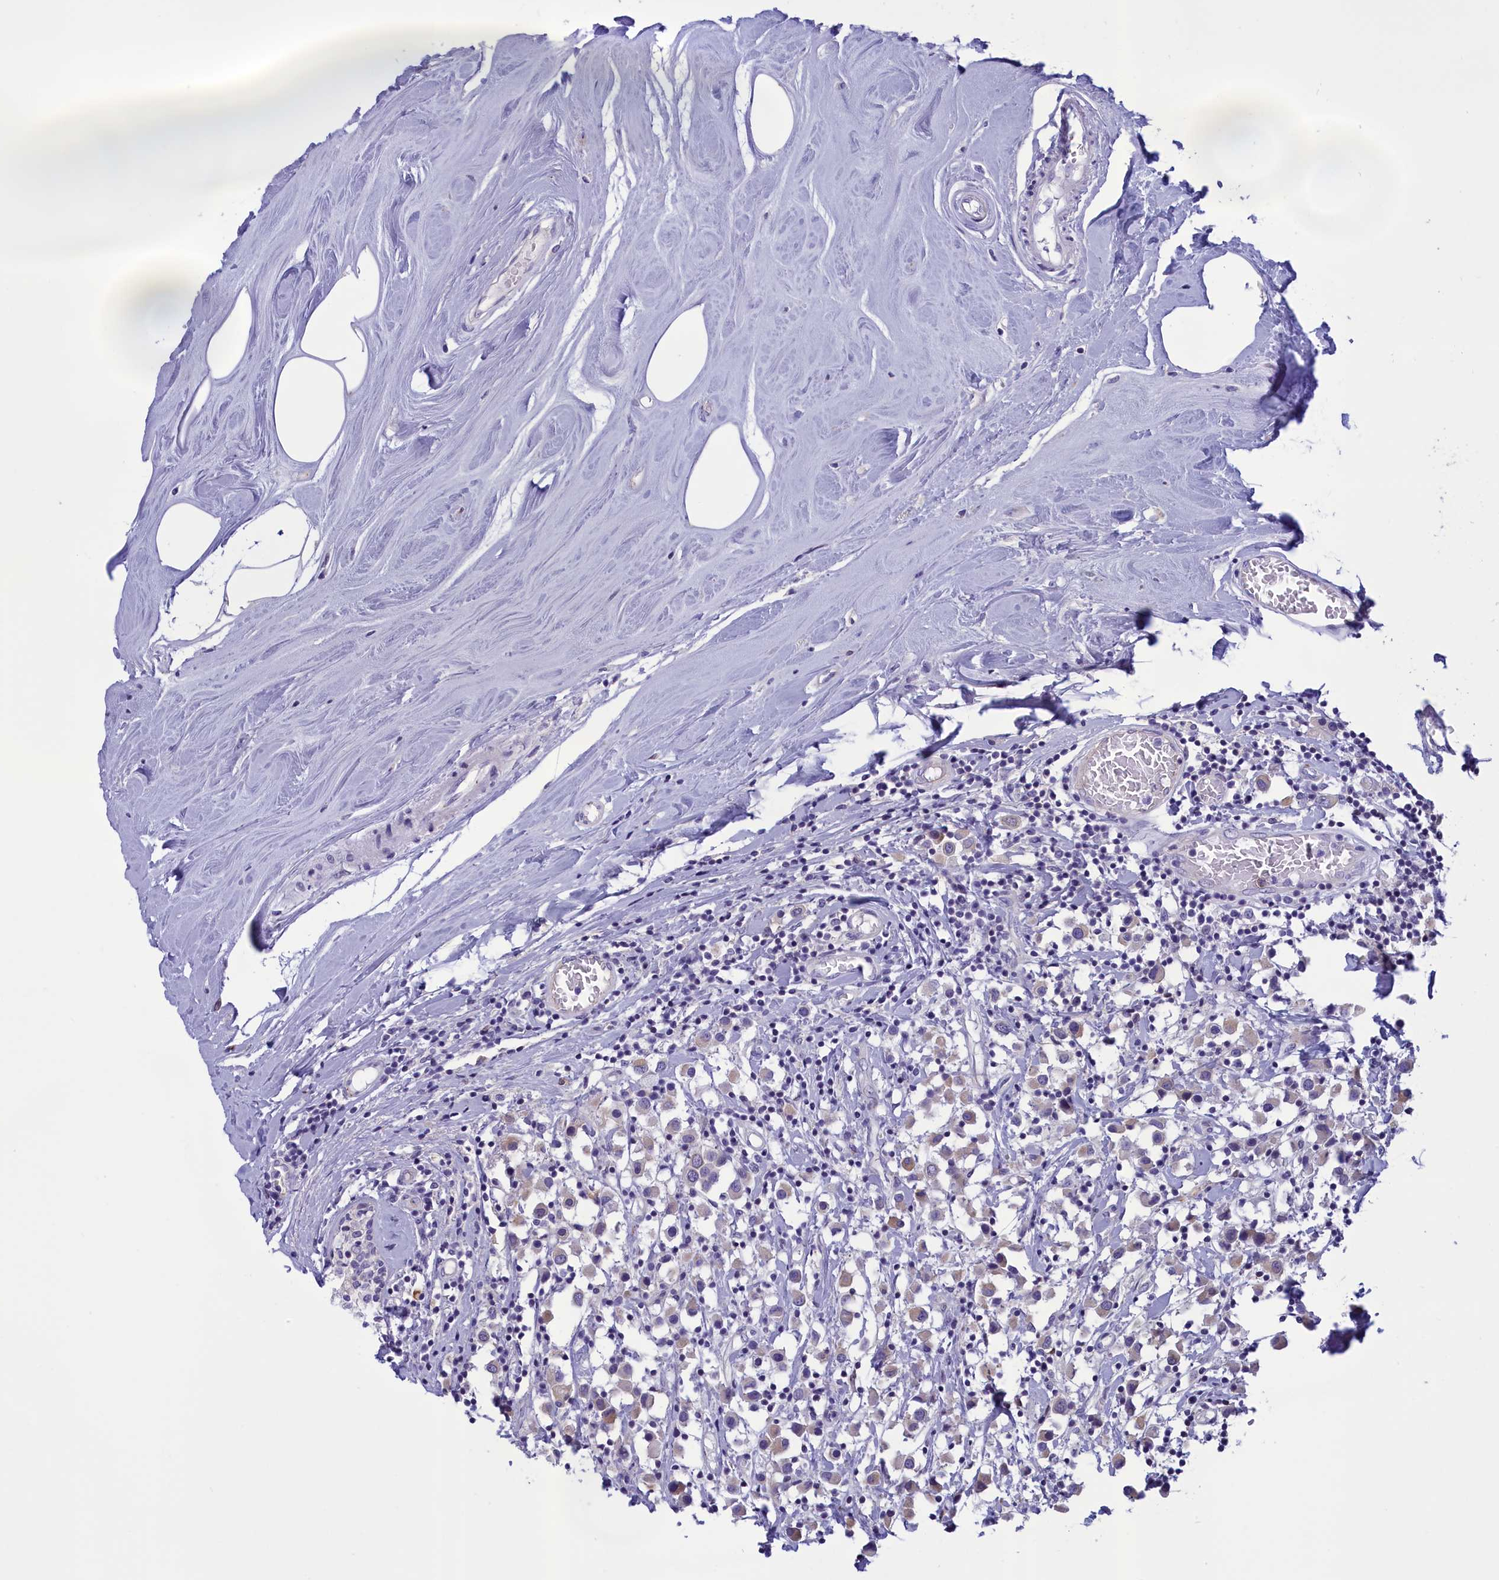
{"staining": {"intensity": "negative", "quantity": "none", "location": "none"}, "tissue": "breast cancer", "cell_type": "Tumor cells", "image_type": "cancer", "snomed": [{"axis": "morphology", "description": "Duct carcinoma"}, {"axis": "topography", "description": "Breast"}], "caption": "High magnification brightfield microscopy of breast invasive ductal carcinoma stained with DAB (brown) and counterstained with hematoxylin (blue): tumor cells show no significant staining.", "gene": "CORO2A", "patient": {"sex": "female", "age": 61}}